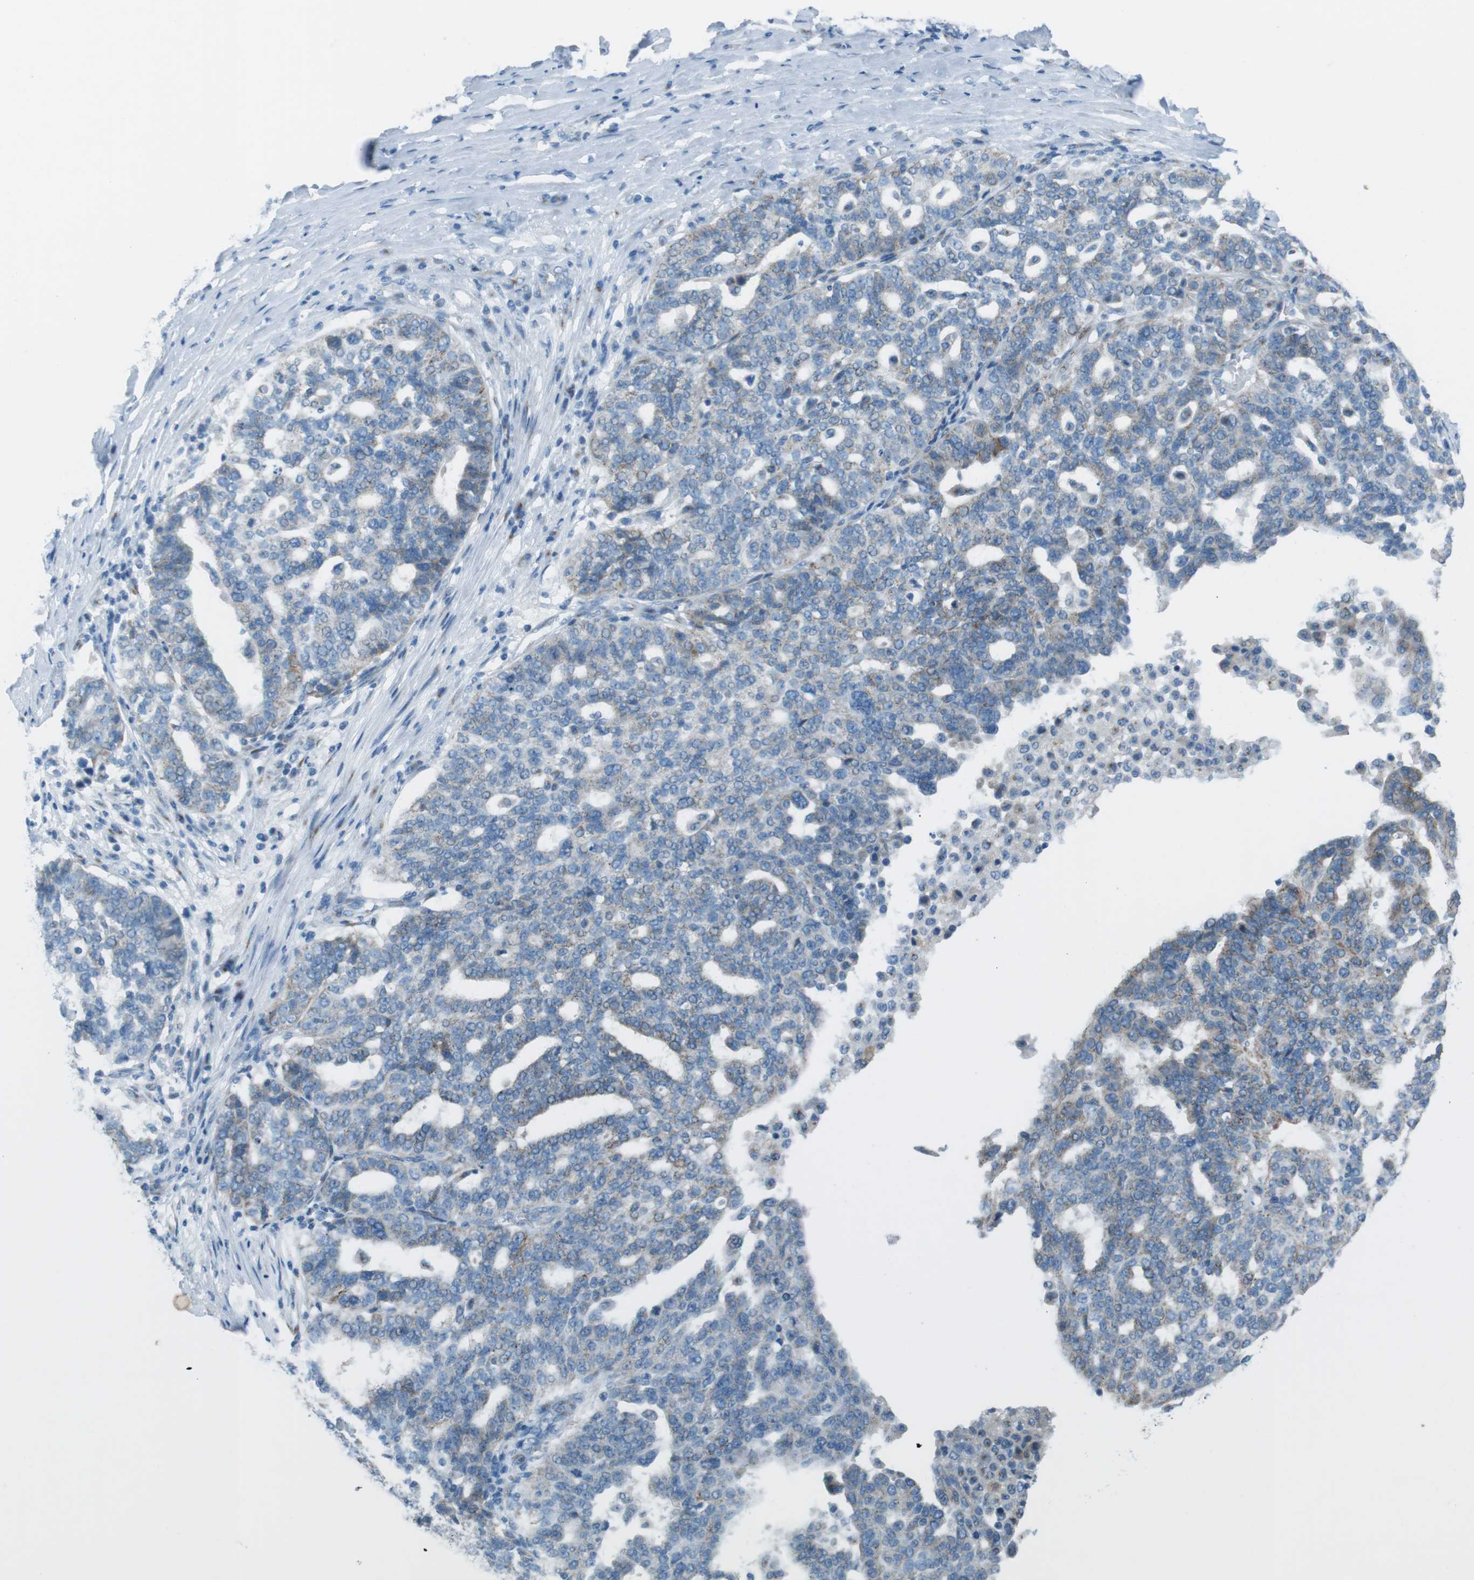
{"staining": {"intensity": "weak", "quantity": "<25%", "location": "cytoplasmic/membranous"}, "tissue": "ovarian cancer", "cell_type": "Tumor cells", "image_type": "cancer", "snomed": [{"axis": "morphology", "description": "Cystadenocarcinoma, serous, NOS"}, {"axis": "topography", "description": "Ovary"}], "caption": "Immunohistochemistry of serous cystadenocarcinoma (ovarian) exhibits no positivity in tumor cells.", "gene": "TXNDC15", "patient": {"sex": "female", "age": 59}}